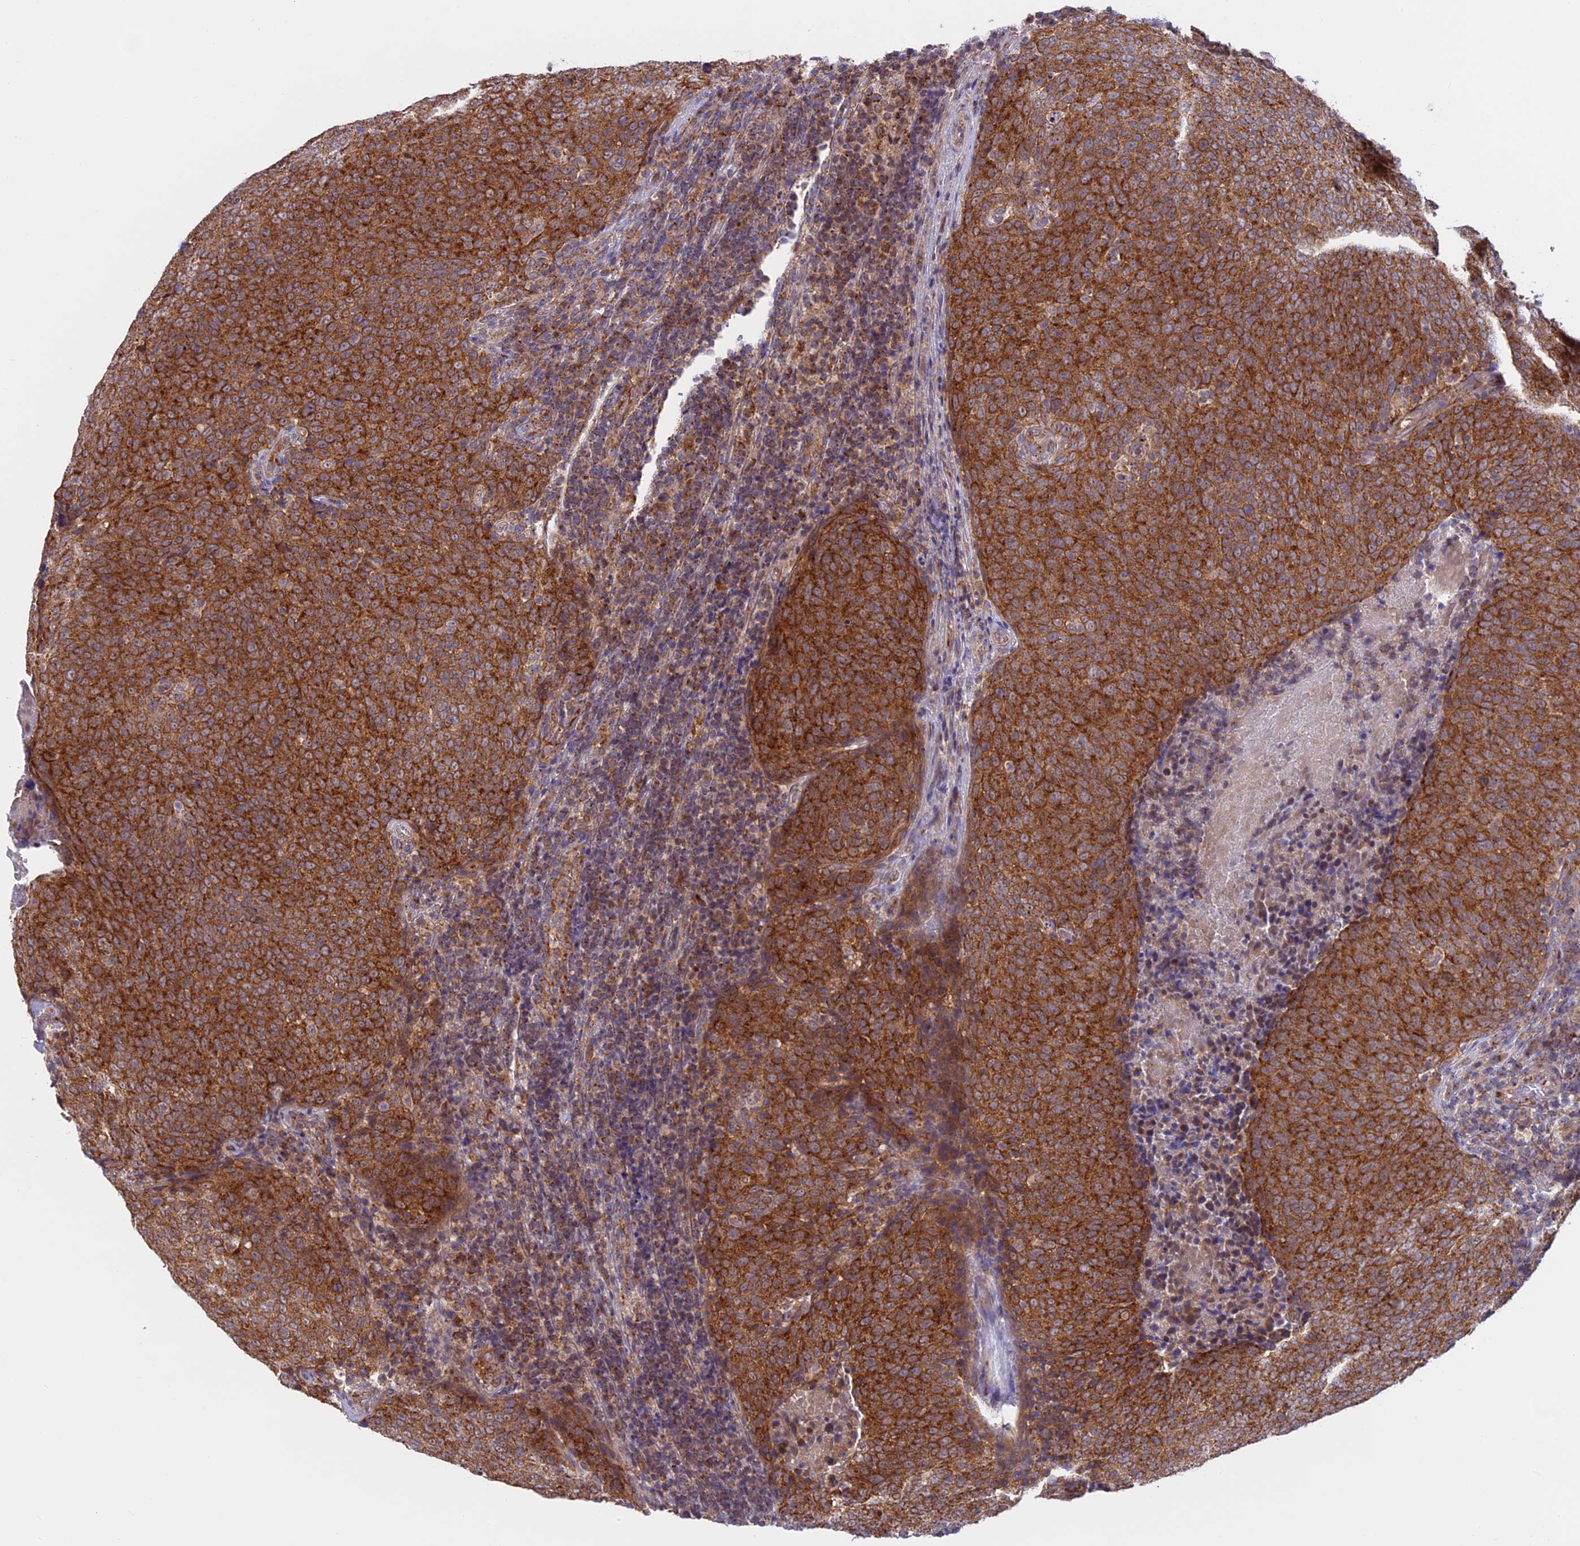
{"staining": {"intensity": "strong", "quantity": ">75%", "location": "cytoplasmic/membranous"}, "tissue": "head and neck cancer", "cell_type": "Tumor cells", "image_type": "cancer", "snomed": [{"axis": "morphology", "description": "Squamous cell carcinoma, NOS"}, {"axis": "morphology", "description": "Squamous cell carcinoma, metastatic, NOS"}, {"axis": "topography", "description": "Lymph node"}, {"axis": "topography", "description": "Head-Neck"}], "caption": "IHC photomicrograph of human squamous cell carcinoma (head and neck) stained for a protein (brown), which displays high levels of strong cytoplasmic/membranous staining in about >75% of tumor cells.", "gene": "CLINT1", "patient": {"sex": "male", "age": 62}}